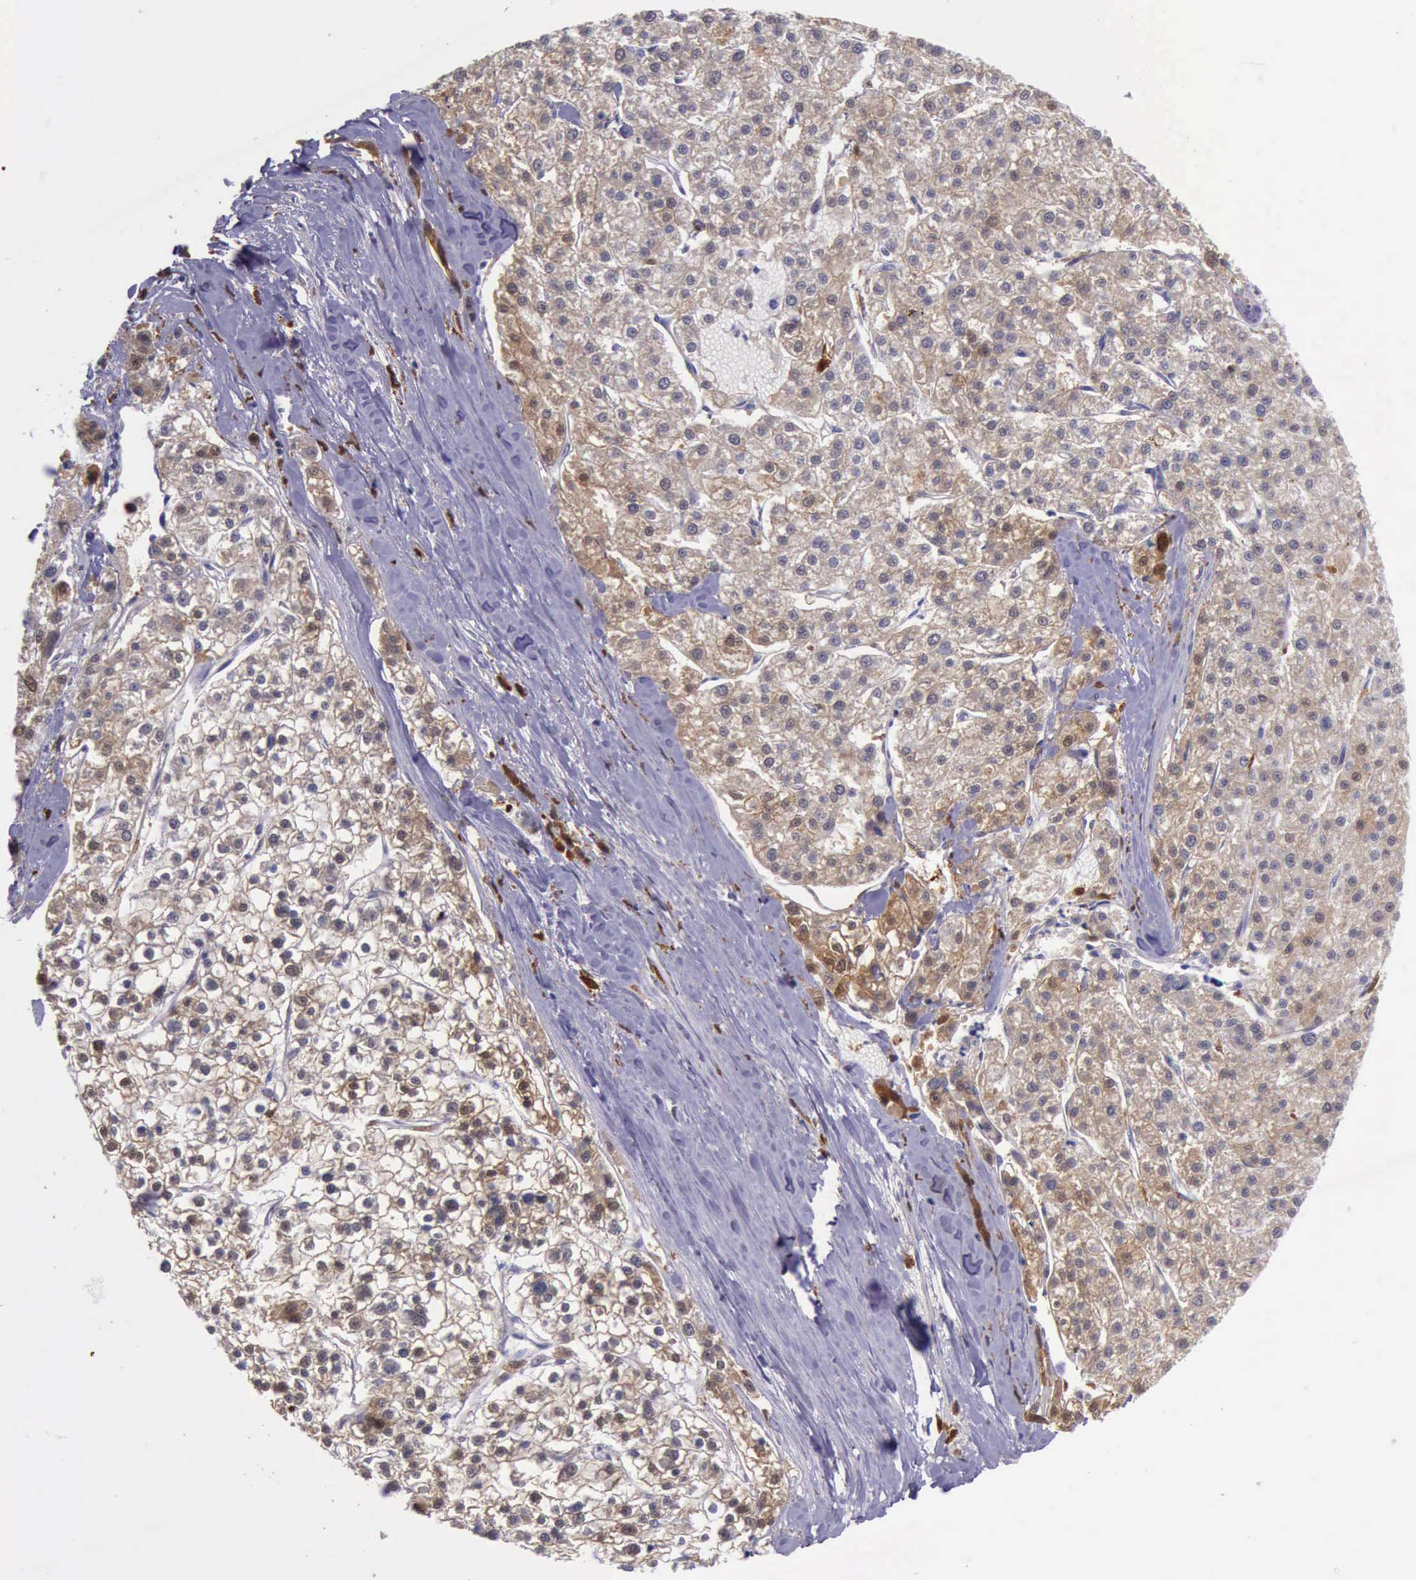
{"staining": {"intensity": "moderate", "quantity": "25%-75%", "location": "cytoplasmic/membranous,nuclear"}, "tissue": "liver cancer", "cell_type": "Tumor cells", "image_type": "cancer", "snomed": [{"axis": "morphology", "description": "Carcinoma, Hepatocellular, NOS"}, {"axis": "topography", "description": "Liver"}], "caption": "IHC staining of liver hepatocellular carcinoma, which demonstrates medium levels of moderate cytoplasmic/membranous and nuclear positivity in approximately 25%-75% of tumor cells indicating moderate cytoplasmic/membranous and nuclear protein staining. The staining was performed using DAB (3,3'-diaminobenzidine) (brown) for protein detection and nuclei were counterstained in hematoxylin (blue).", "gene": "TYMP", "patient": {"sex": "female", "age": 85}}